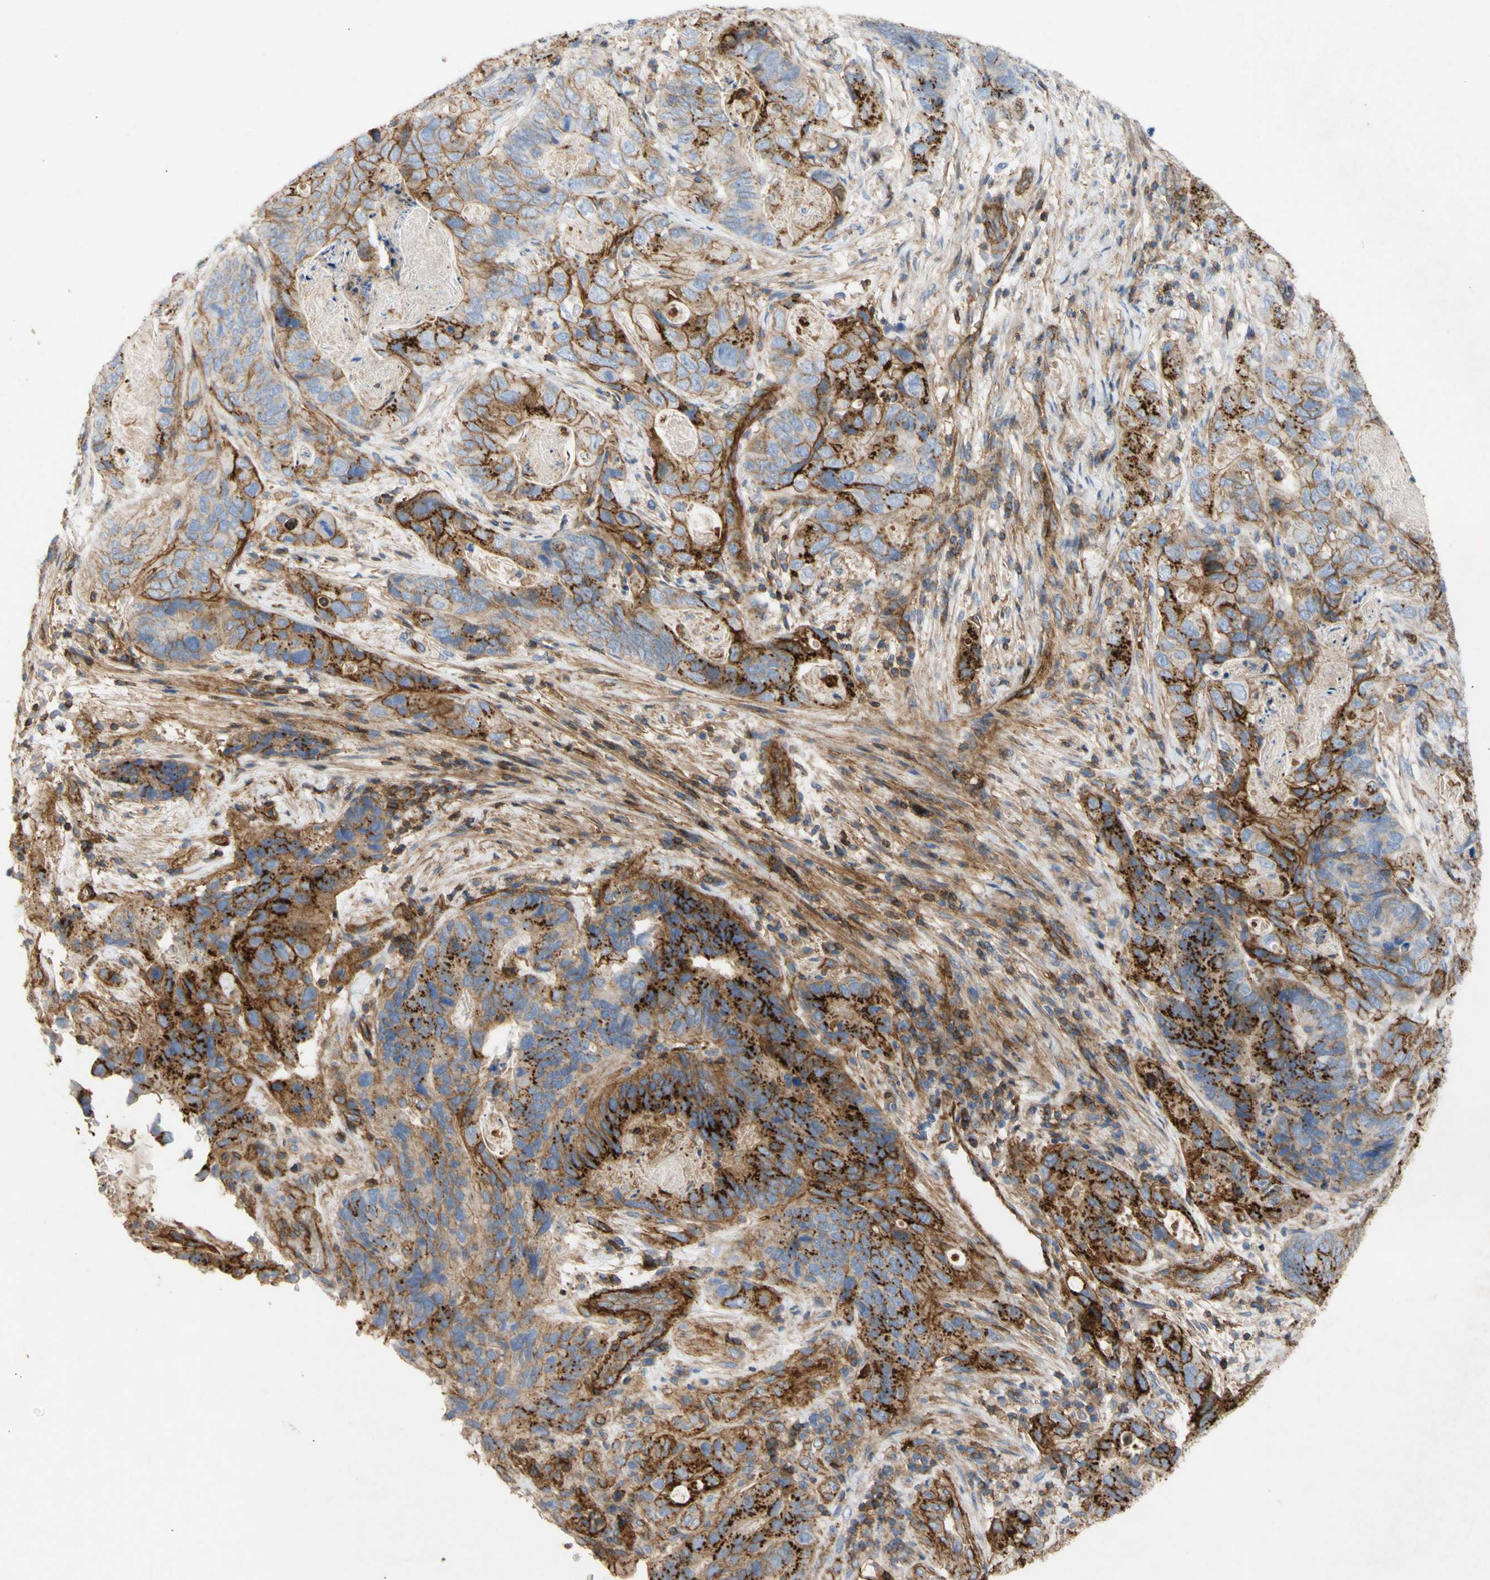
{"staining": {"intensity": "strong", "quantity": "25%-75%", "location": "cytoplasmic/membranous"}, "tissue": "stomach cancer", "cell_type": "Tumor cells", "image_type": "cancer", "snomed": [{"axis": "morphology", "description": "Adenocarcinoma, NOS"}, {"axis": "topography", "description": "Stomach"}], "caption": "Protein staining of stomach cancer tissue demonstrates strong cytoplasmic/membranous expression in about 25%-75% of tumor cells. The staining was performed using DAB (3,3'-diaminobenzidine) to visualize the protein expression in brown, while the nuclei were stained in blue with hematoxylin (Magnification: 20x).", "gene": "ATP2A3", "patient": {"sex": "female", "age": 89}}